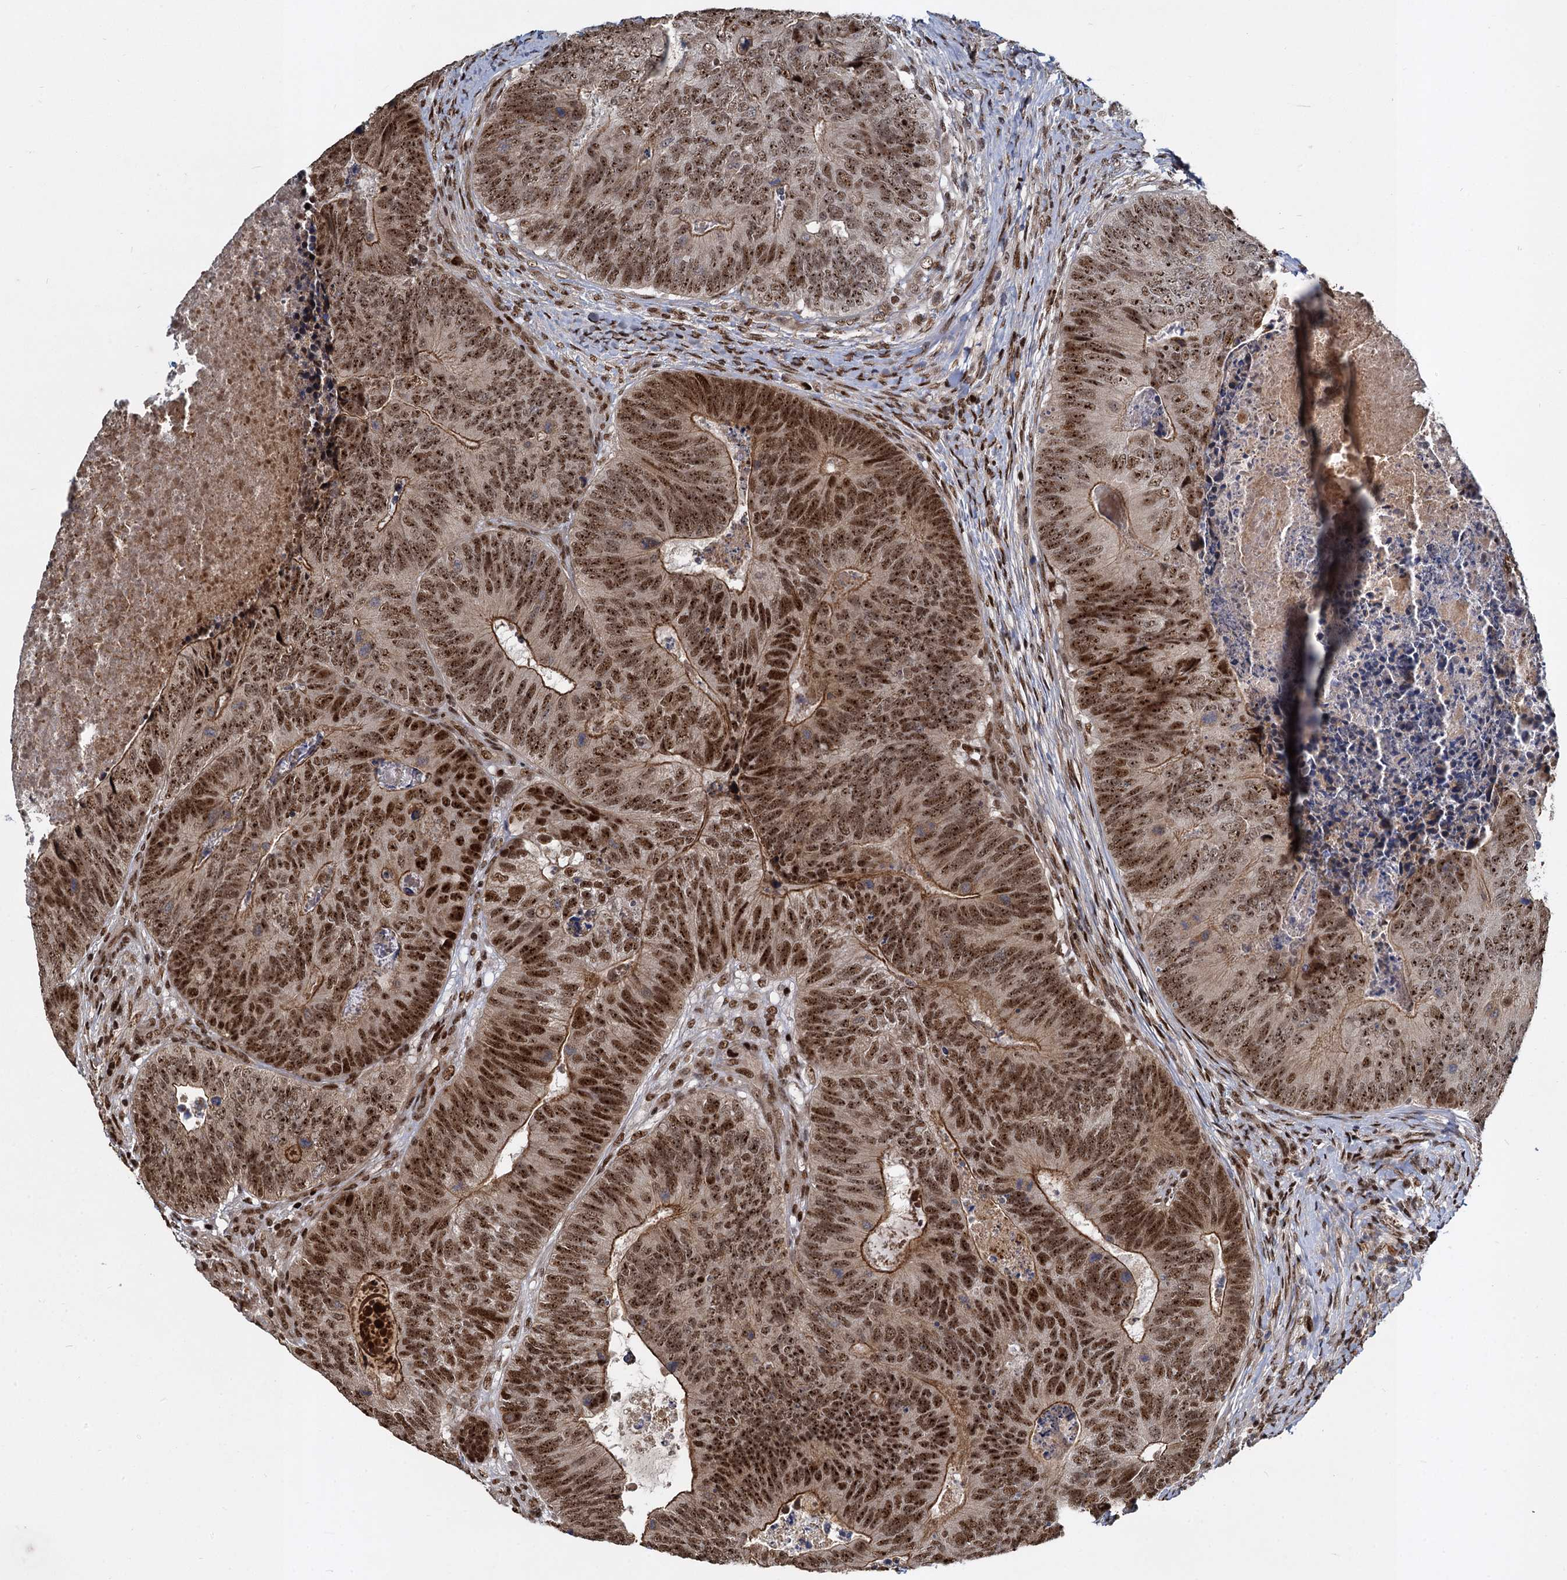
{"staining": {"intensity": "moderate", "quantity": ">75%", "location": "cytoplasmic/membranous,nuclear"}, "tissue": "colorectal cancer", "cell_type": "Tumor cells", "image_type": "cancer", "snomed": [{"axis": "morphology", "description": "Adenocarcinoma, NOS"}, {"axis": "topography", "description": "Colon"}], "caption": "Immunohistochemistry (IHC) (DAB) staining of human colorectal cancer exhibits moderate cytoplasmic/membranous and nuclear protein positivity in about >75% of tumor cells.", "gene": "ANKRD49", "patient": {"sex": "female", "age": 67}}